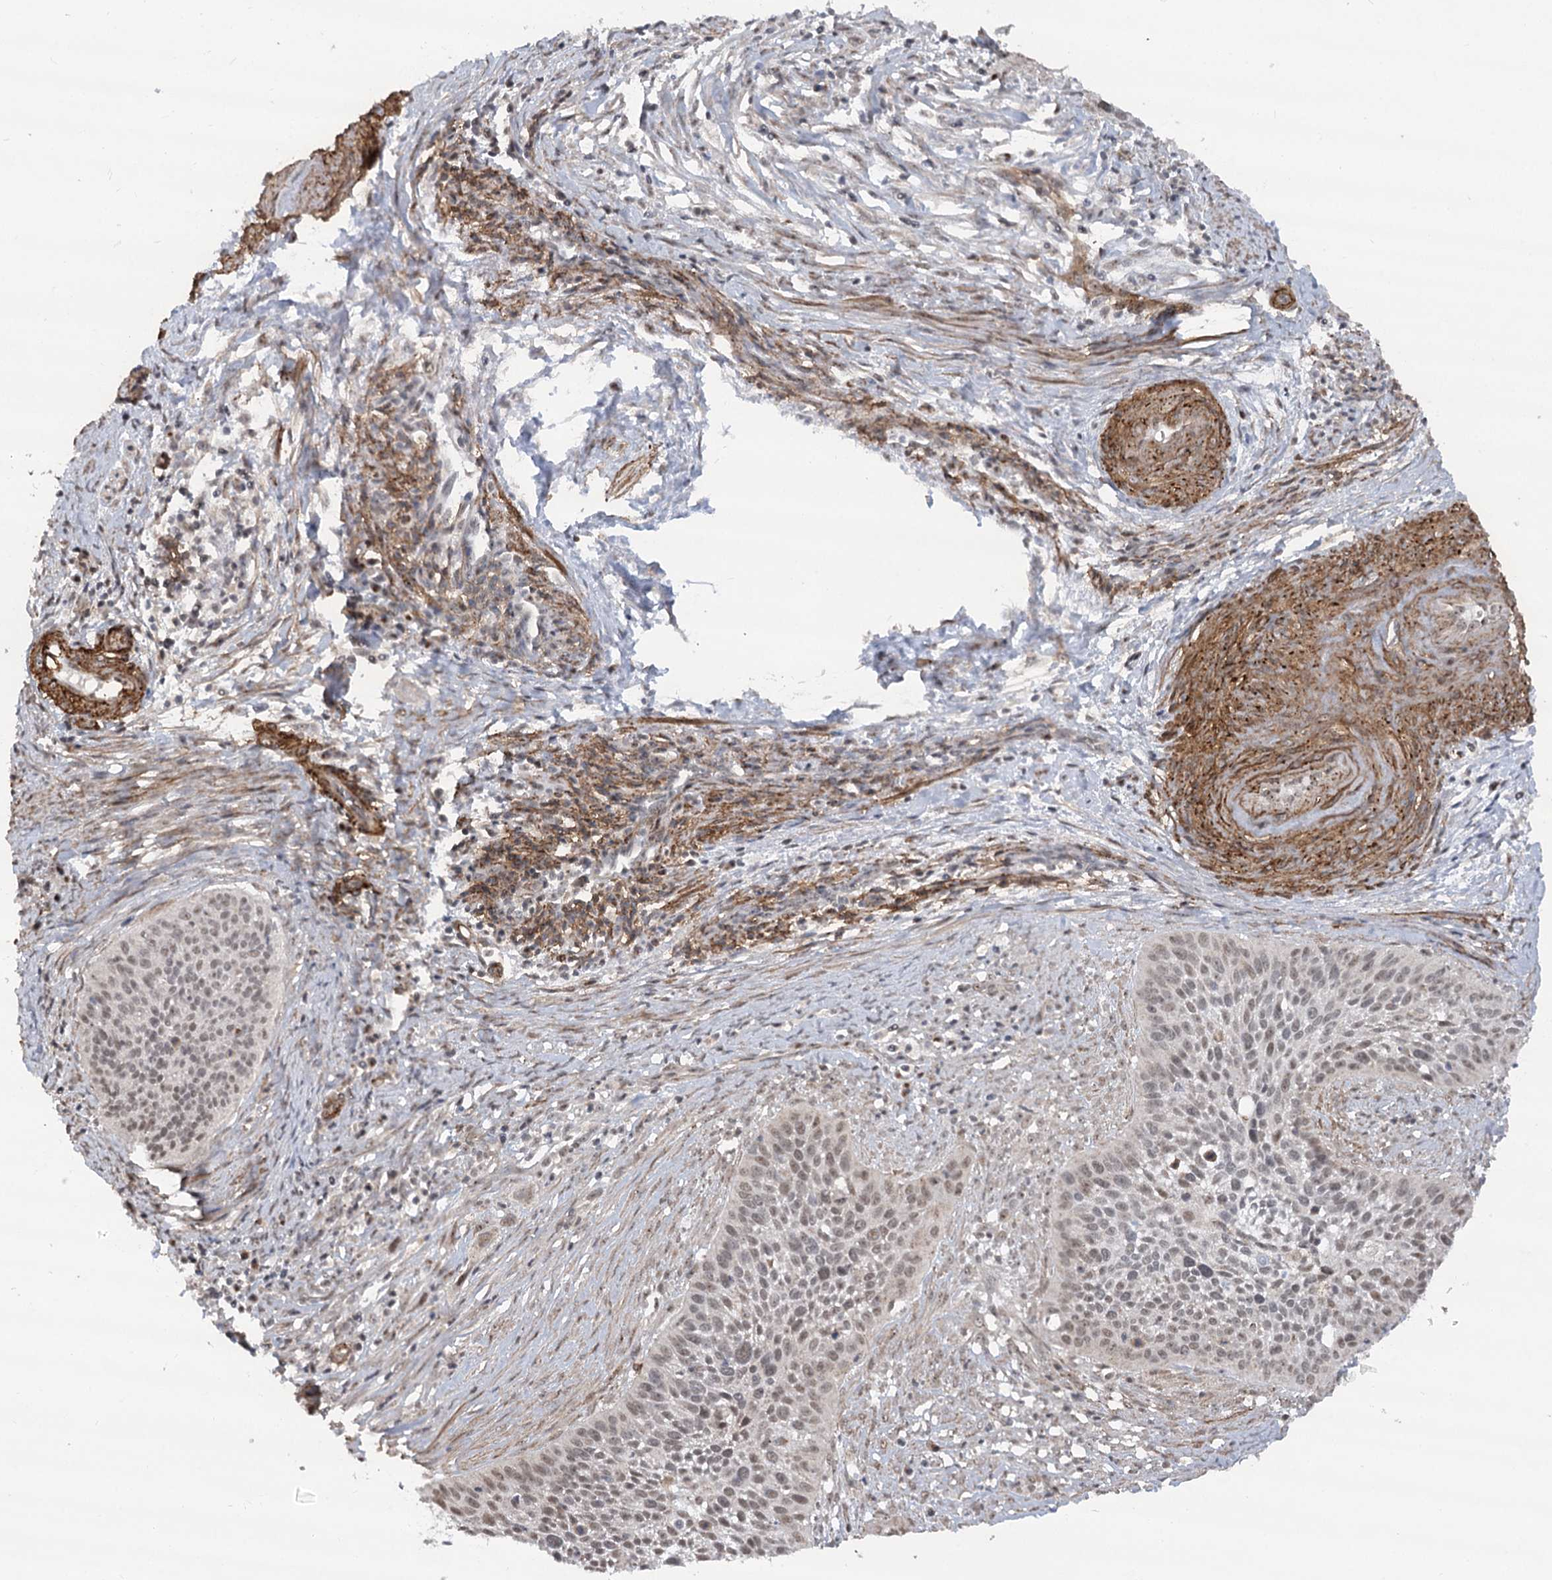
{"staining": {"intensity": "weak", "quantity": "25%-75%", "location": "nuclear"}, "tissue": "cervical cancer", "cell_type": "Tumor cells", "image_type": "cancer", "snomed": [{"axis": "morphology", "description": "Squamous cell carcinoma, NOS"}, {"axis": "topography", "description": "Cervix"}], "caption": "Cervical cancer (squamous cell carcinoma) stained with immunohistochemistry (IHC) displays weak nuclear staining in about 25%-75% of tumor cells. (IHC, brightfield microscopy, high magnification).", "gene": "GNL3L", "patient": {"sex": "female", "age": 34}}